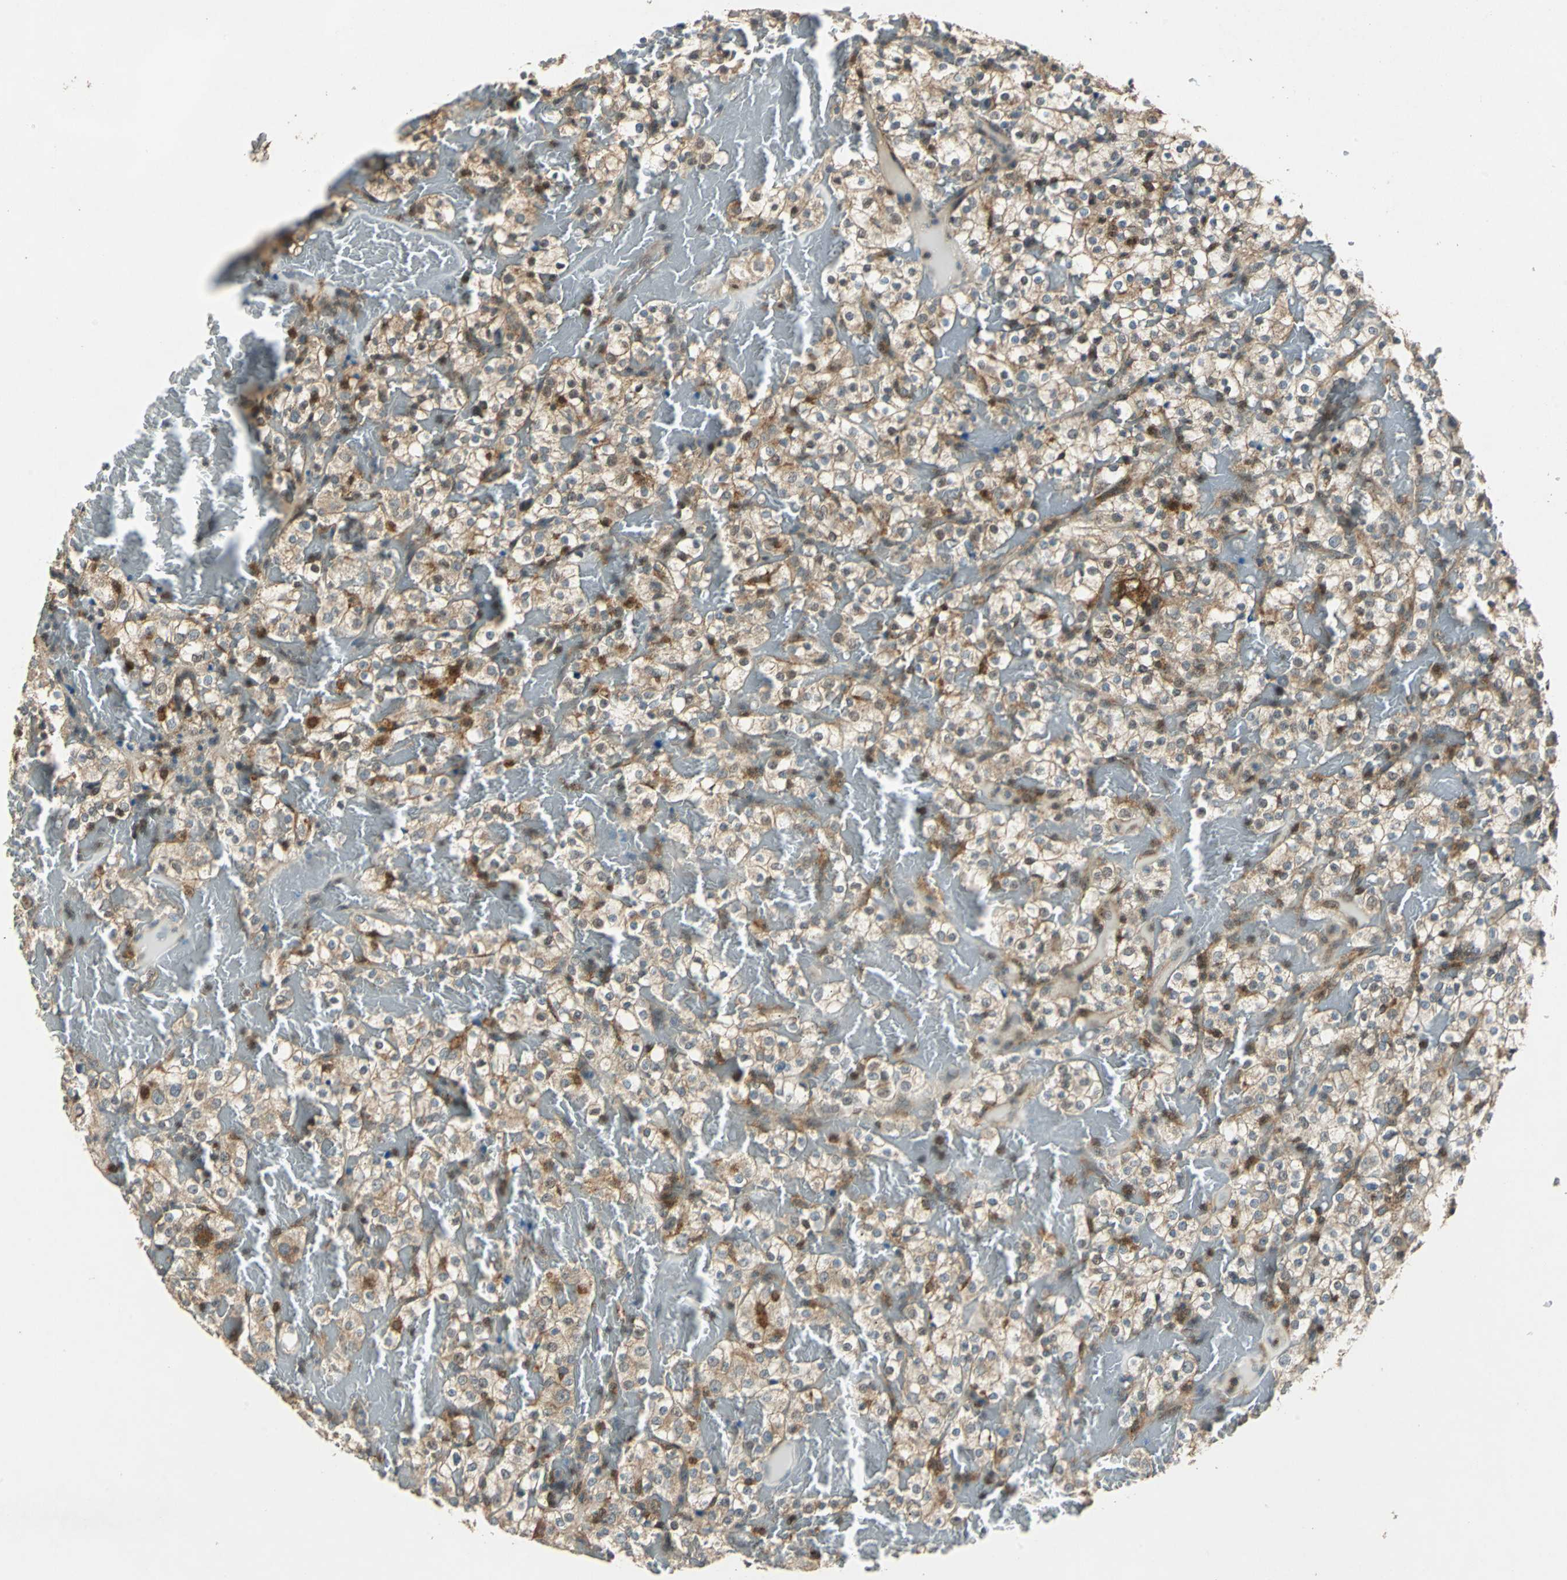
{"staining": {"intensity": "moderate", "quantity": "25%-75%", "location": "cytoplasmic/membranous"}, "tissue": "renal cancer", "cell_type": "Tumor cells", "image_type": "cancer", "snomed": [{"axis": "morphology", "description": "Normal tissue, NOS"}, {"axis": "morphology", "description": "Adenocarcinoma, NOS"}, {"axis": "topography", "description": "Kidney"}], "caption": "Approximately 25%-75% of tumor cells in human renal adenocarcinoma show moderate cytoplasmic/membranous protein staining as visualized by brown immunohistochemical staining.", "gene": "AHSA1", "patient": {"sex": "female", "age": 72}}